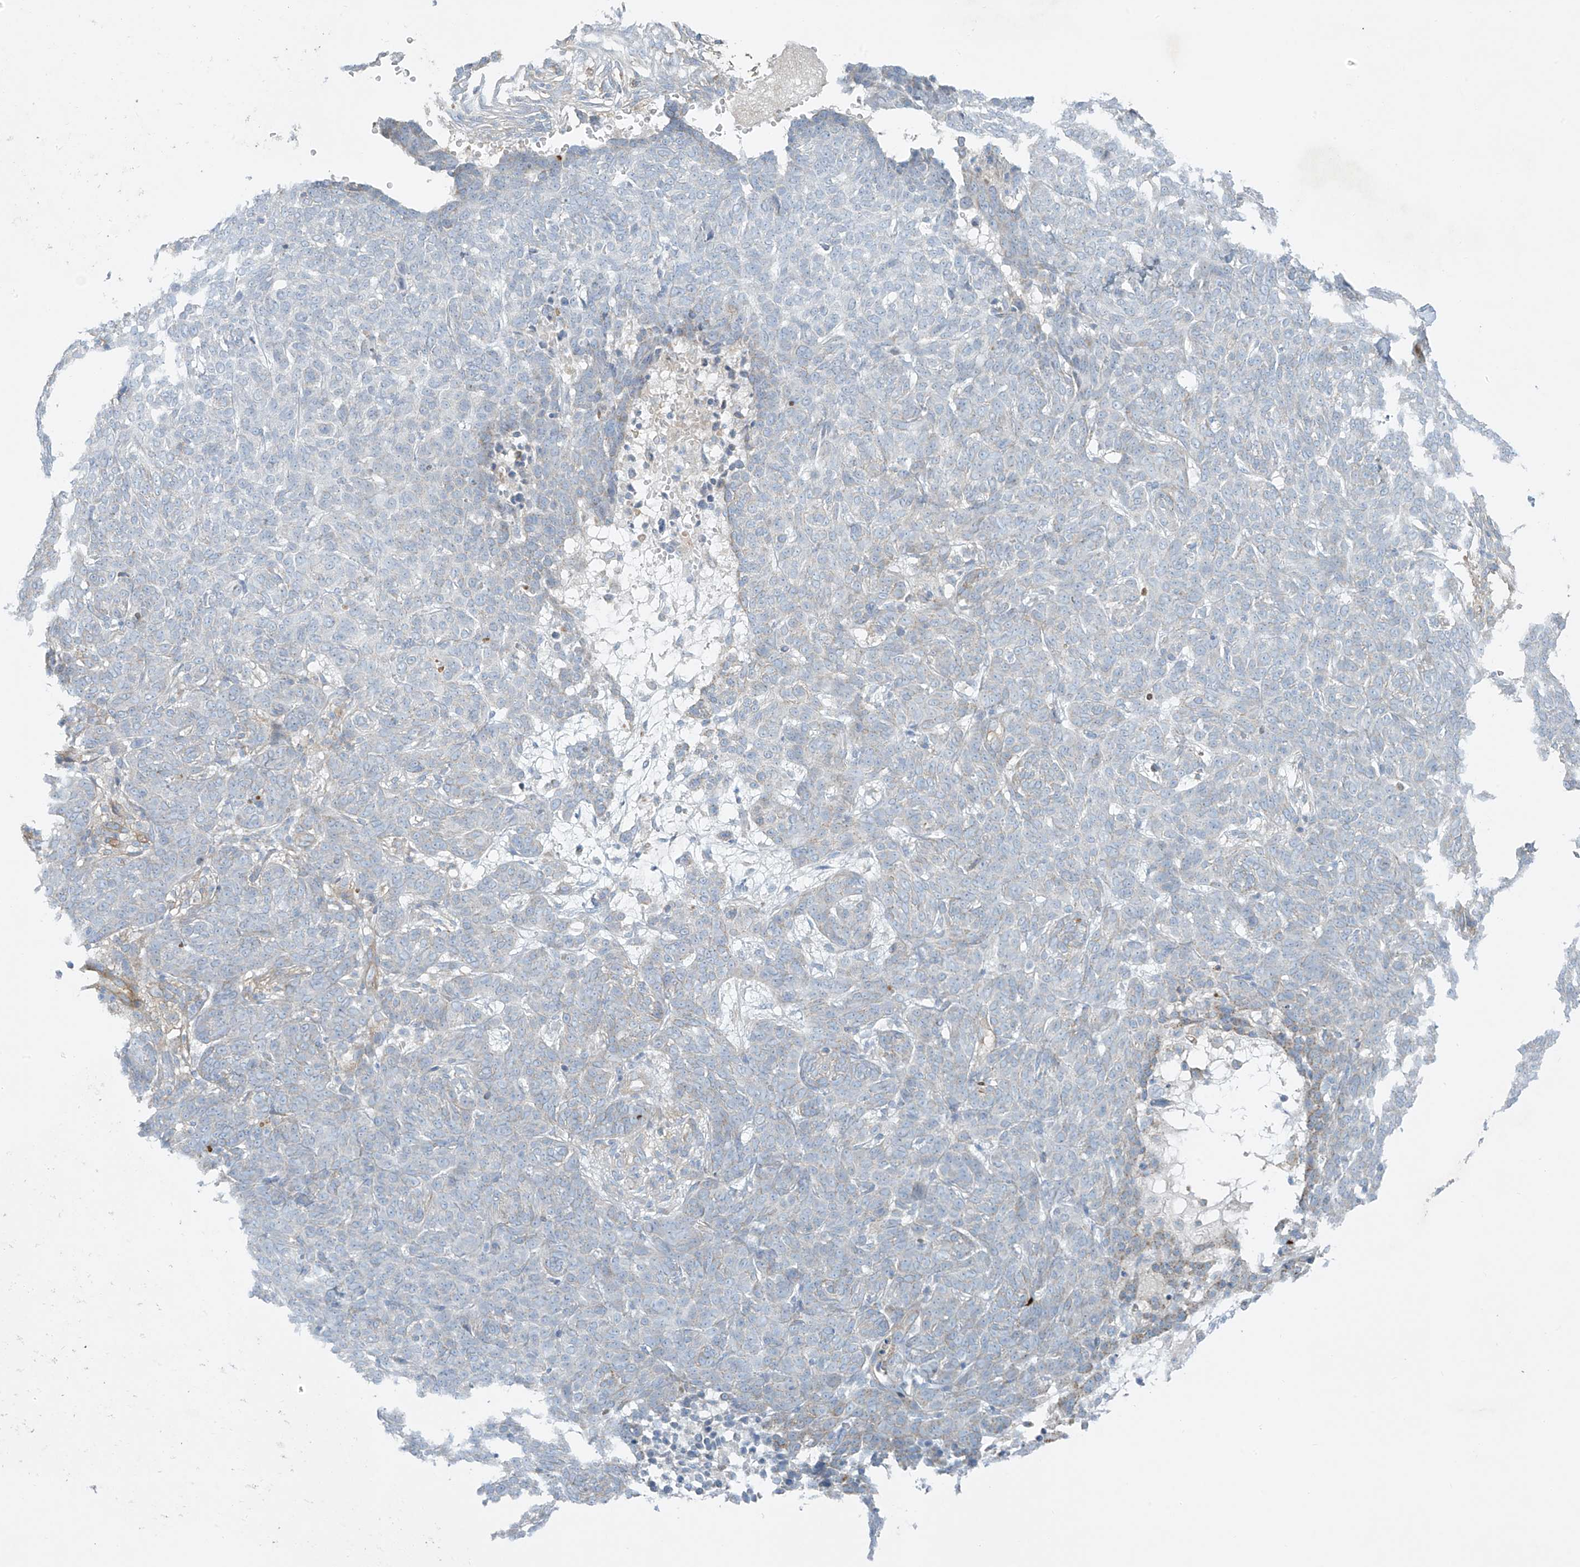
{"staining": {"intensity": "negative", "quantity": "none", "location": "none"}, "tissue": "skin cancer", "cell_type": "Tumor cells", "image_type": "cancer", "snomed": [{"axis": "morphology", "description": "Basal cell carcinoma"}, {"axis": "topography", "description": "Skin"}], "caption": "Immunohistochemistry photomicrograph of neoplastic tissue: skin cancer (basal cell carcinoma) stained with DAB reveals no significant protein expression in tumor cells.", "gene": "VAMP5", "patient": {"sex": "male", "age": 85}}